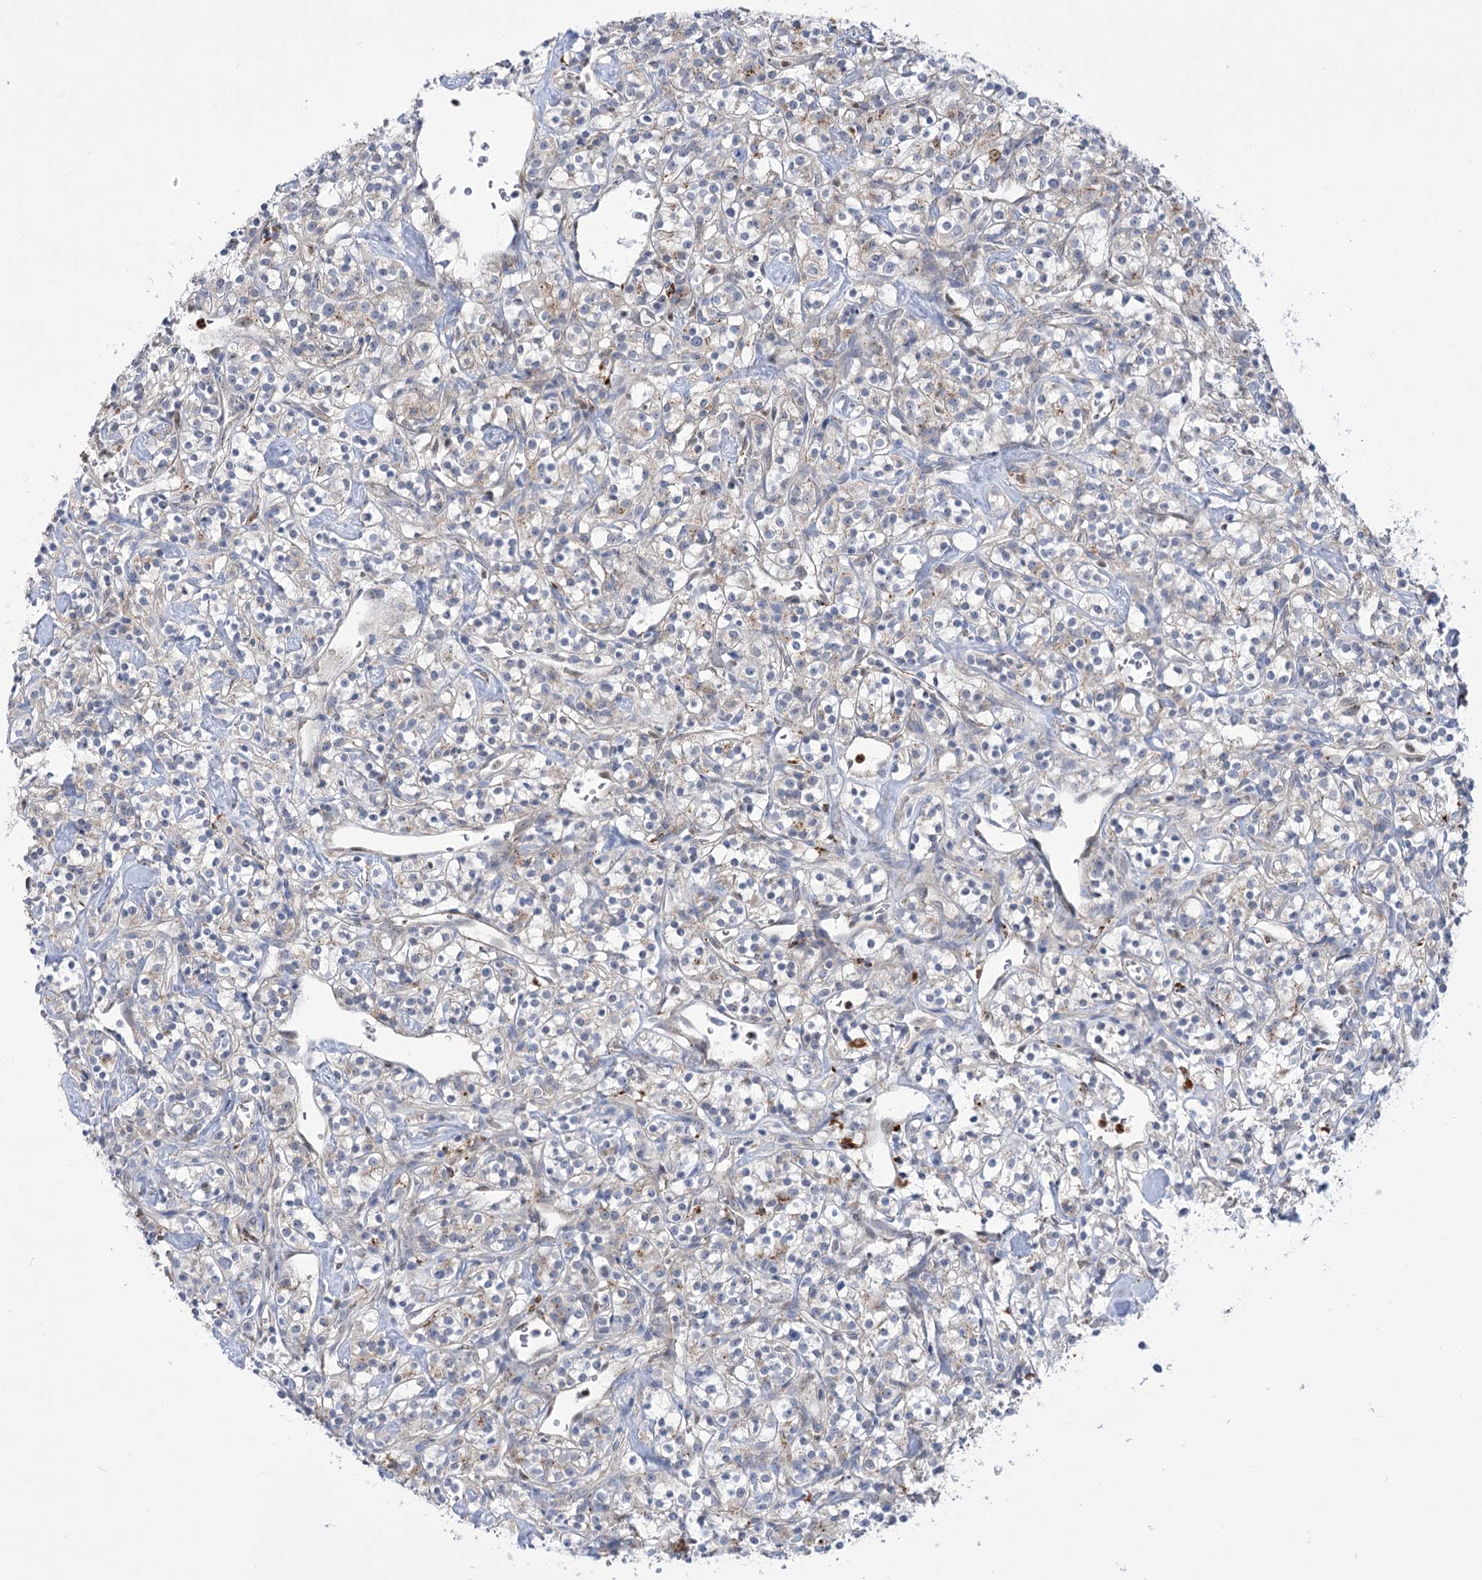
{"staining": {"intensity": "negative", "quantity": "none", "location": "none"}, "tissue": "renal cancer", "cell_type": "Tumor cells", "image_type": "cancer", "snomed": [{"axis": "morphology", "description": "Adenocarcinoma, NOS"}, {"axis": "topography", "description": "Kidney"}], "caption": "Immunohistochemistry (IHC) of human adenocarcinoma (renal) exhibits no staining in tumor cells.", "gene": "SIAE", "patient": {"sex": "male", "age": 77}}